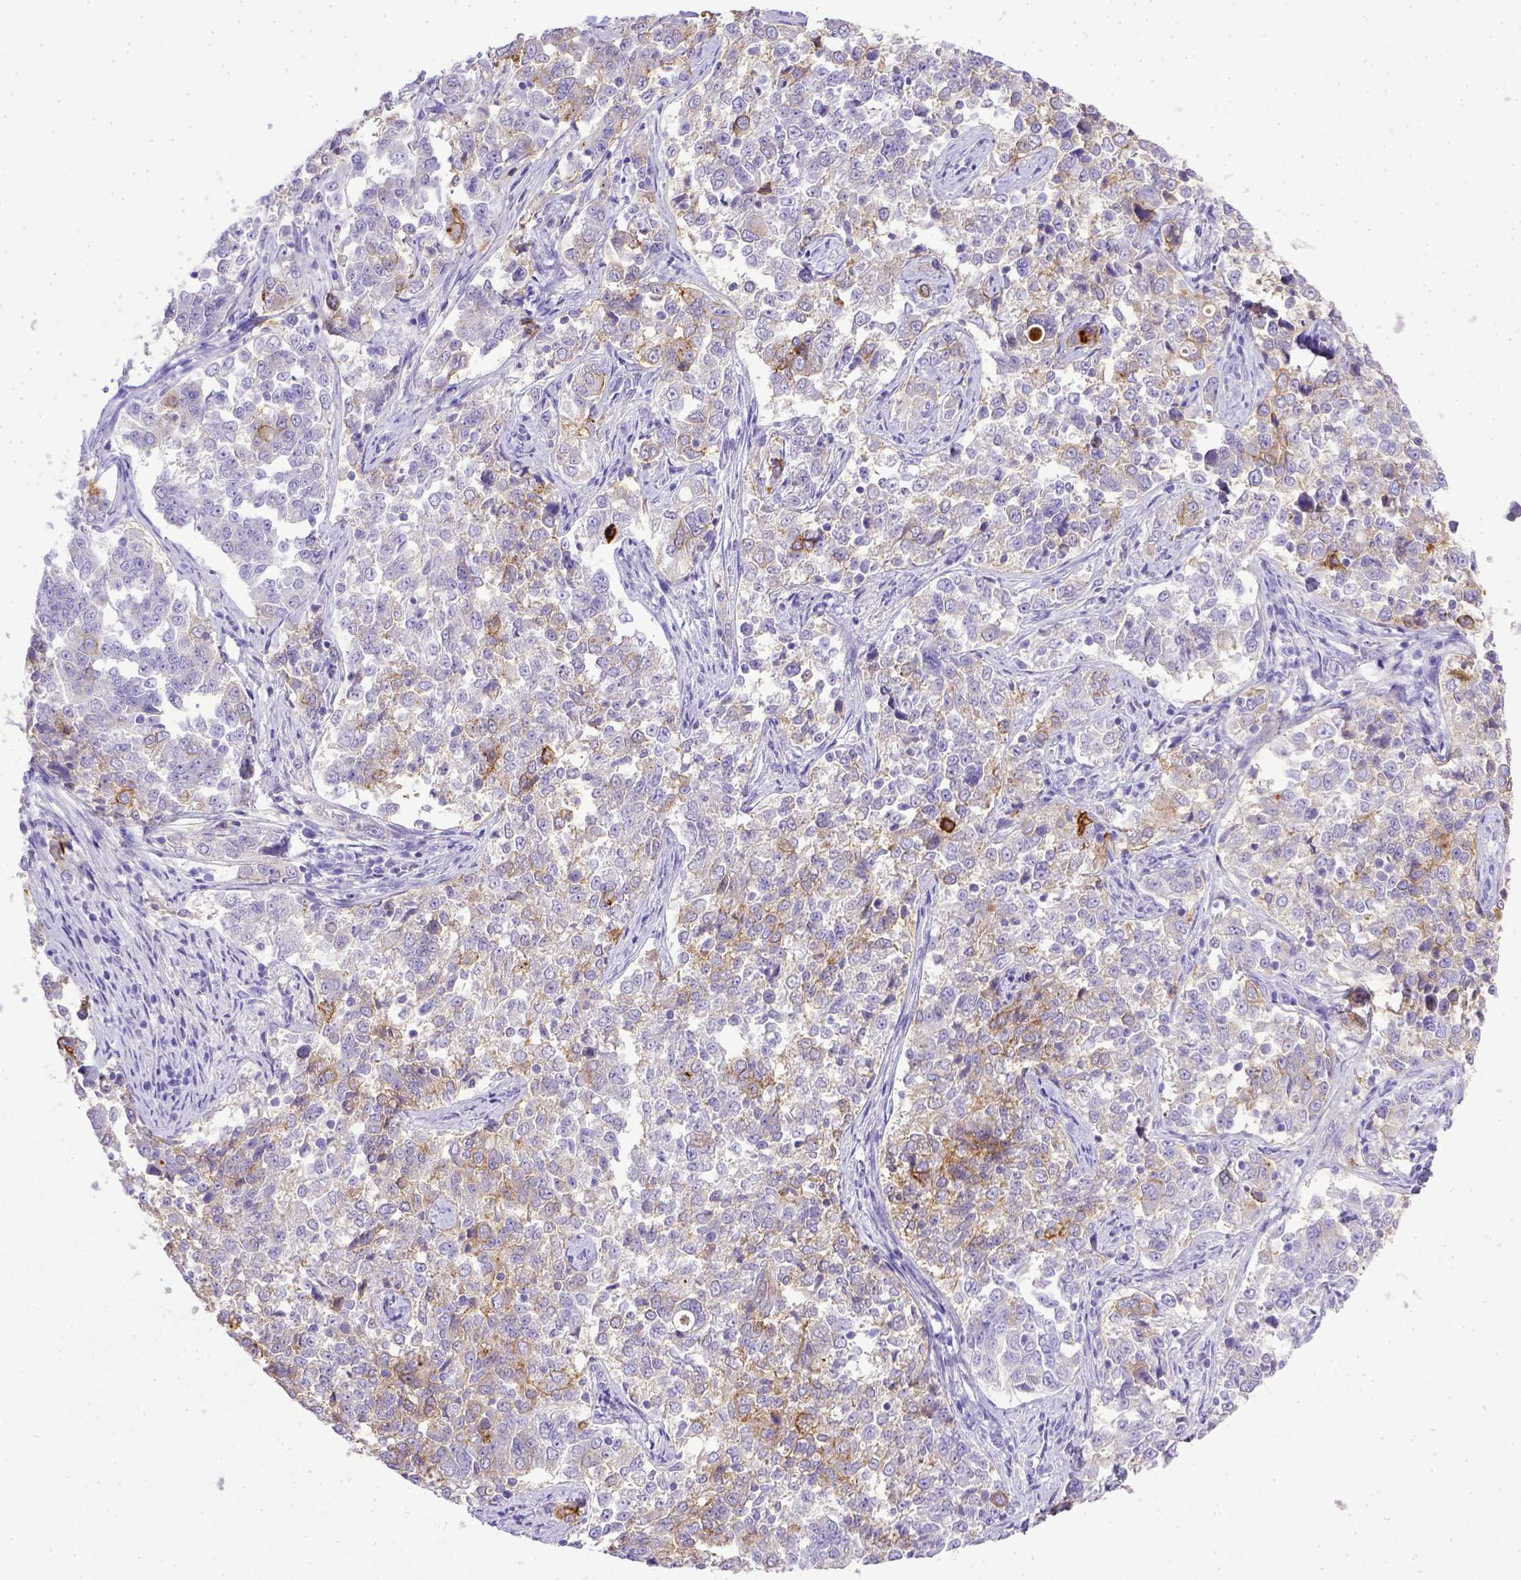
{"staining": {"intensity": "weak", "quantity": "25%-75%", "location": "cytoplasmic/membranous"}, "tissue": "endometrial cancer", "cell_type": "Tumor cells", "image_type": "cancer", "snomed": [{"axis": "morphology", "description": "Adenocarcinoma, NOS"}, {"axis": "topography", "description": "Endometrium"}], "caption": "A micrograph of adenocarcinoma (endometrial) stained for a protein displays weak cytoplasmic/membranous brown staining in tumor cells.", "gene": "BTN1A1", "patient": {"sex": "female", "age": 43}}